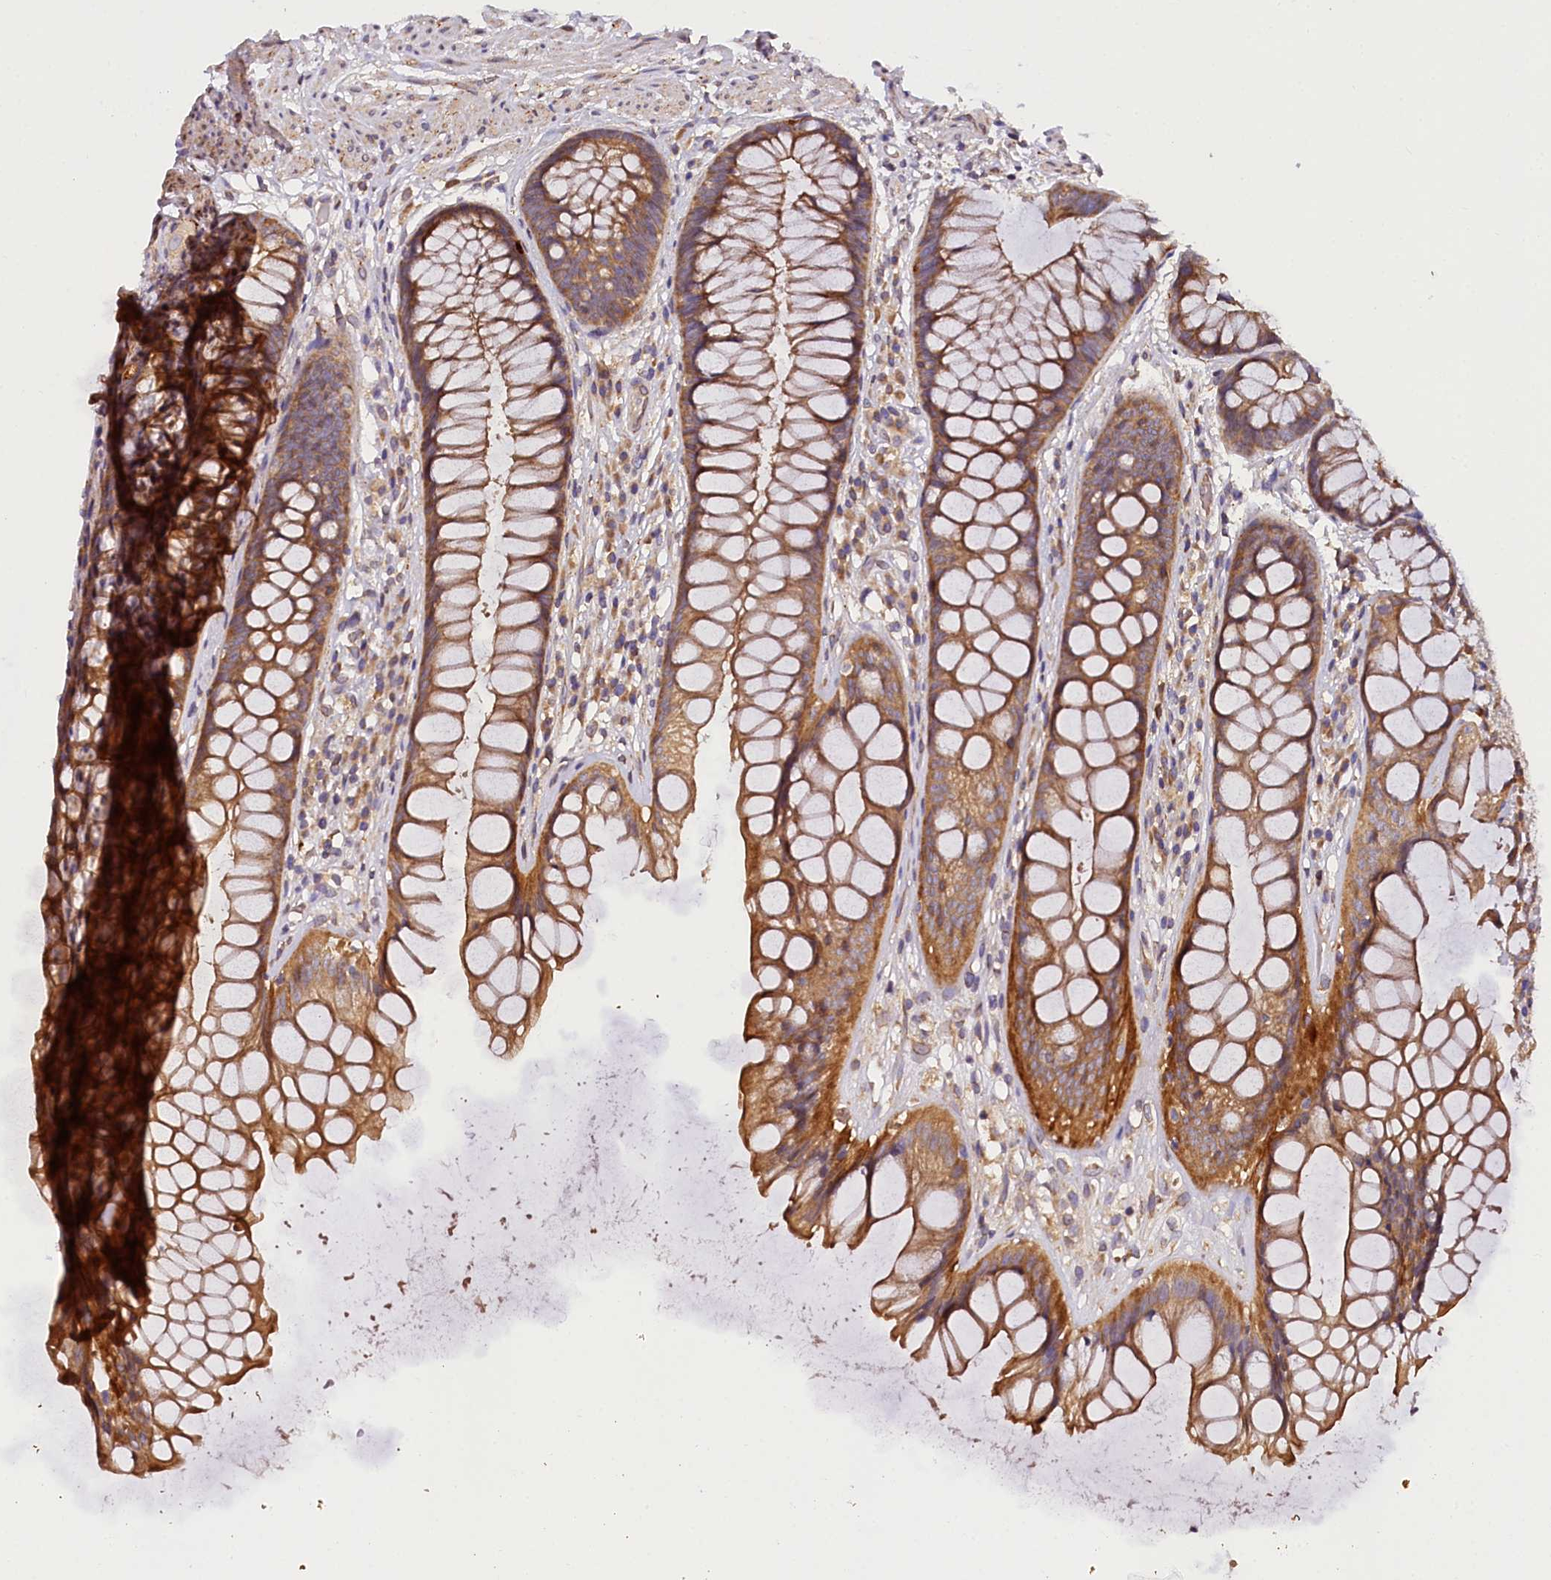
{"staining": {"intensity": "strong", "quantity": ">75%", "location": "cytoplasmic/membranous"}, "tissue": "rectum", "cell_type": "Glandular cells", "image_type": "normal", "snomed": [{"axis": "morphology", "description": "Normal tissue, NOS"}, {"axis": "topography", "description": "Rectum"}], "caption": "A photomicrograph of human rectum stained for a protein reveals strong cytoplasmic/membranous brown staining in glandular cells. Using DAB (brown) and hematoxylin (blue) stains, captured at high magnification using brightfield microscopy.", "gene": "SUPV3L1", "patient": {"sex": "male", "age": 74}}